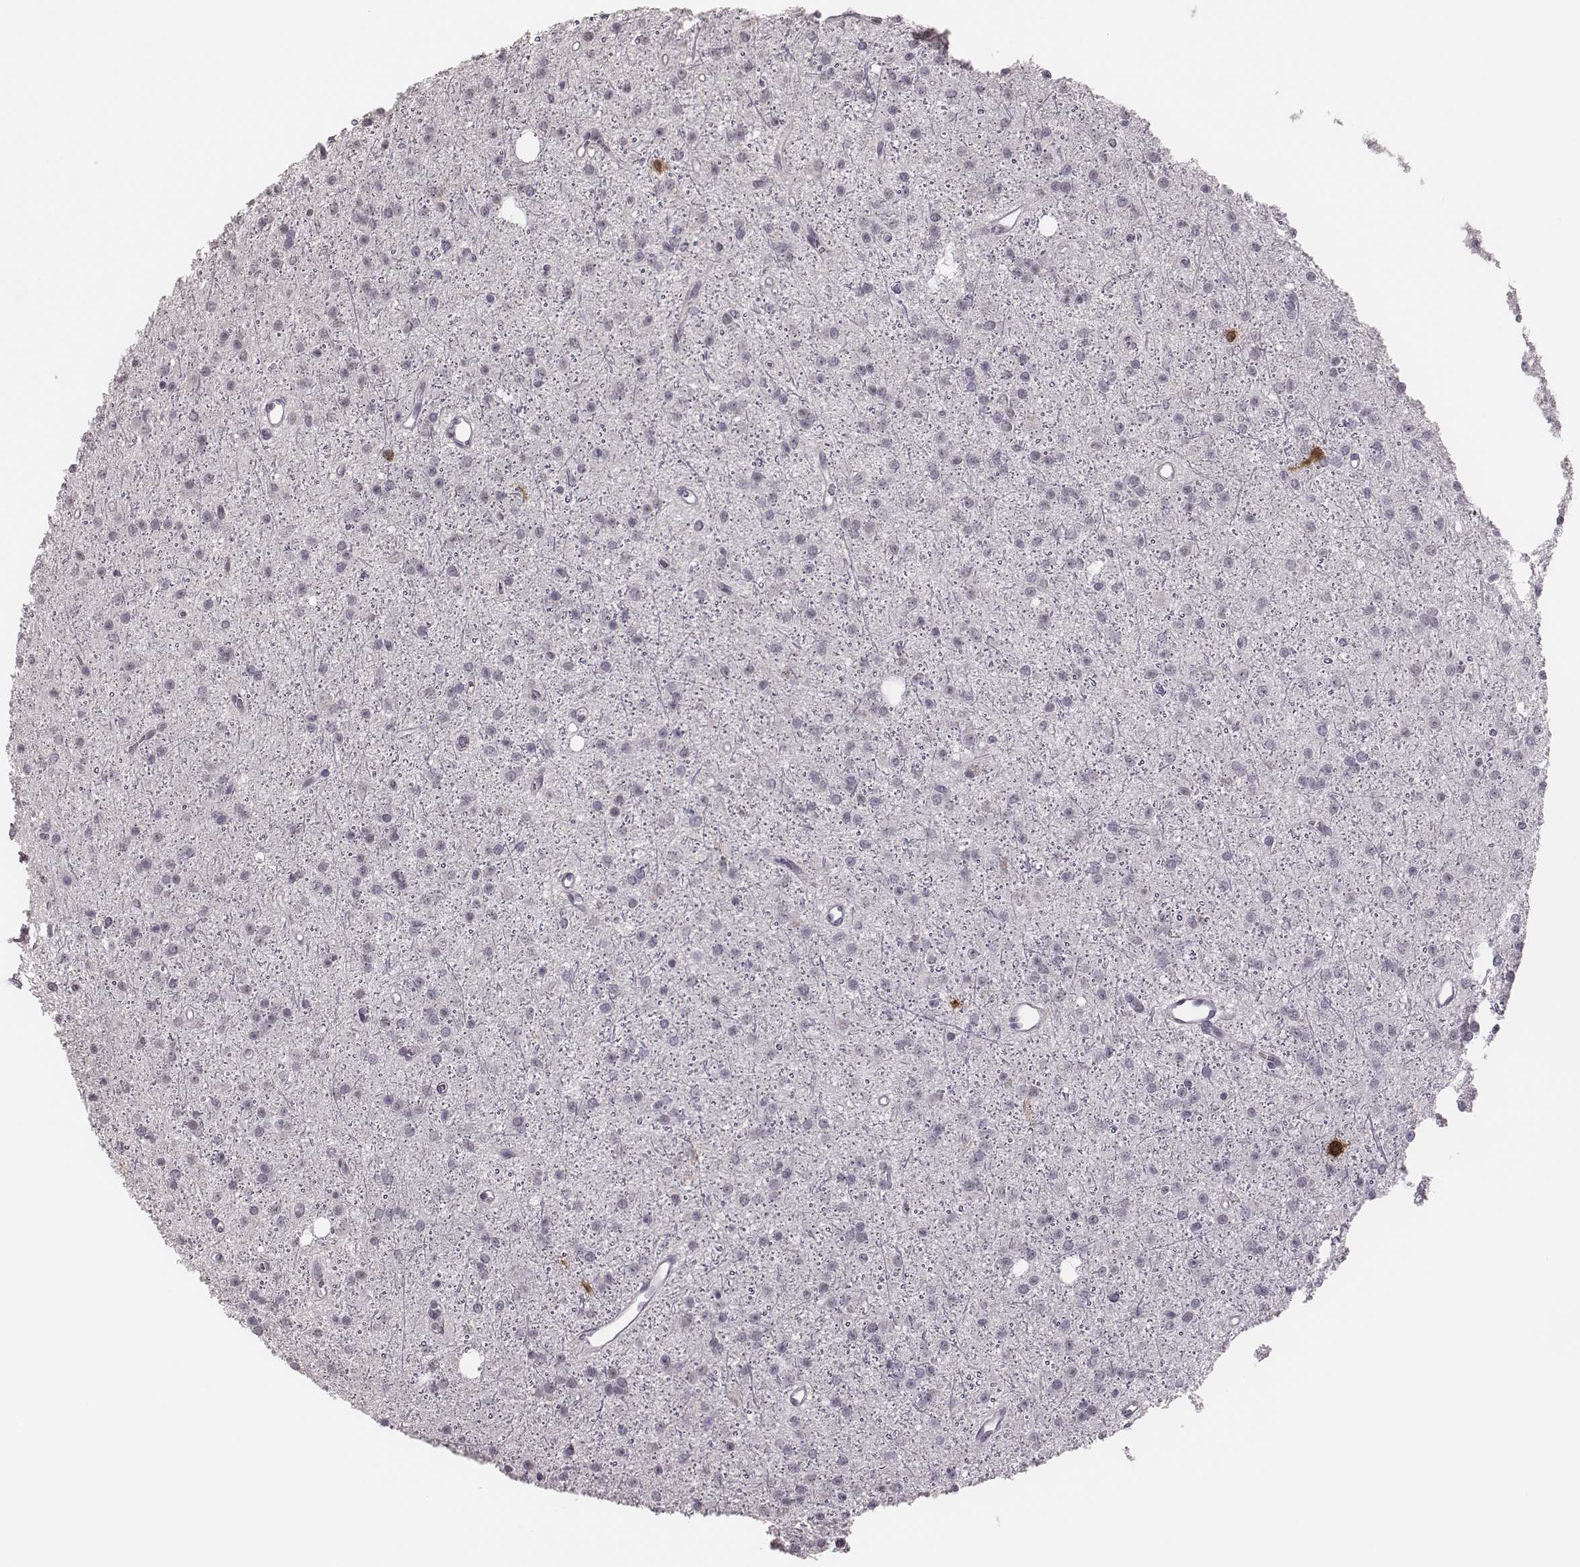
{"staining": {"intensity": "negative", "quantity": "none", "location": "none"}, "tissue": "glioma", "cell_type": "Tumor cells", "image_type": "cancer", "snomed": [{"axis": "morphology", "description": "Glioma, malignant, Low grade"}, {"axis": "topography", "description": "Brain"}], "caption": "Photomicrograph shows no significant protein positivity in tumor cells of low-grade glioma (malignant).", "gene": "PBK", "patient": {"sex": "male", "age": 27}}